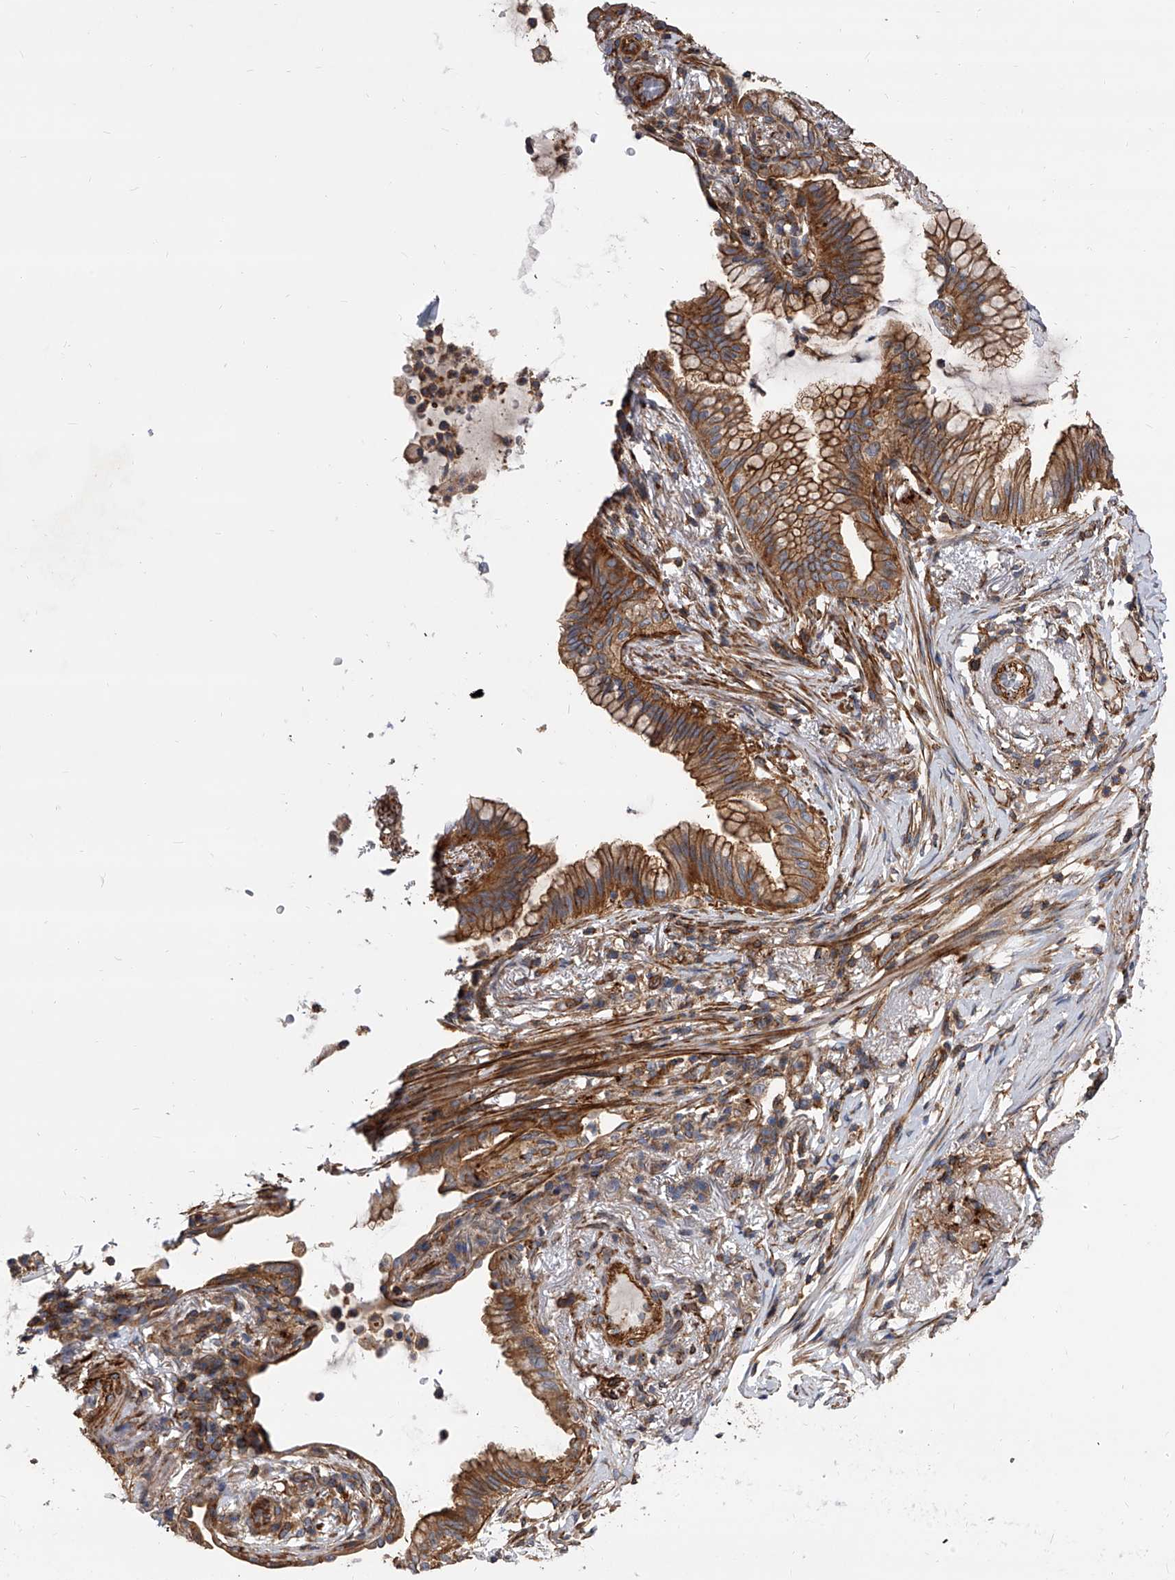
{"staining": {"intensity": "moderate", "quantity": ">75%", "location": "cytoplasmic/membranous"}, "tissue": "lung cancer", "cell_type": "Tumor cells", "image_type": "cancer", "snomed": [{"axis": "morphology", "description": "Adenocarcinoma, NOS"}, {"axis": "topography", "description": "Lung"}], "caption": "There is medium levels of moderate cytoplasmic/membranous positivity in tumor cells of lung cancer, as demonstrated by immunohistochemical staining (brown color).", "gene": "PISD", "patient": {"sex": "female", "age": 70}}